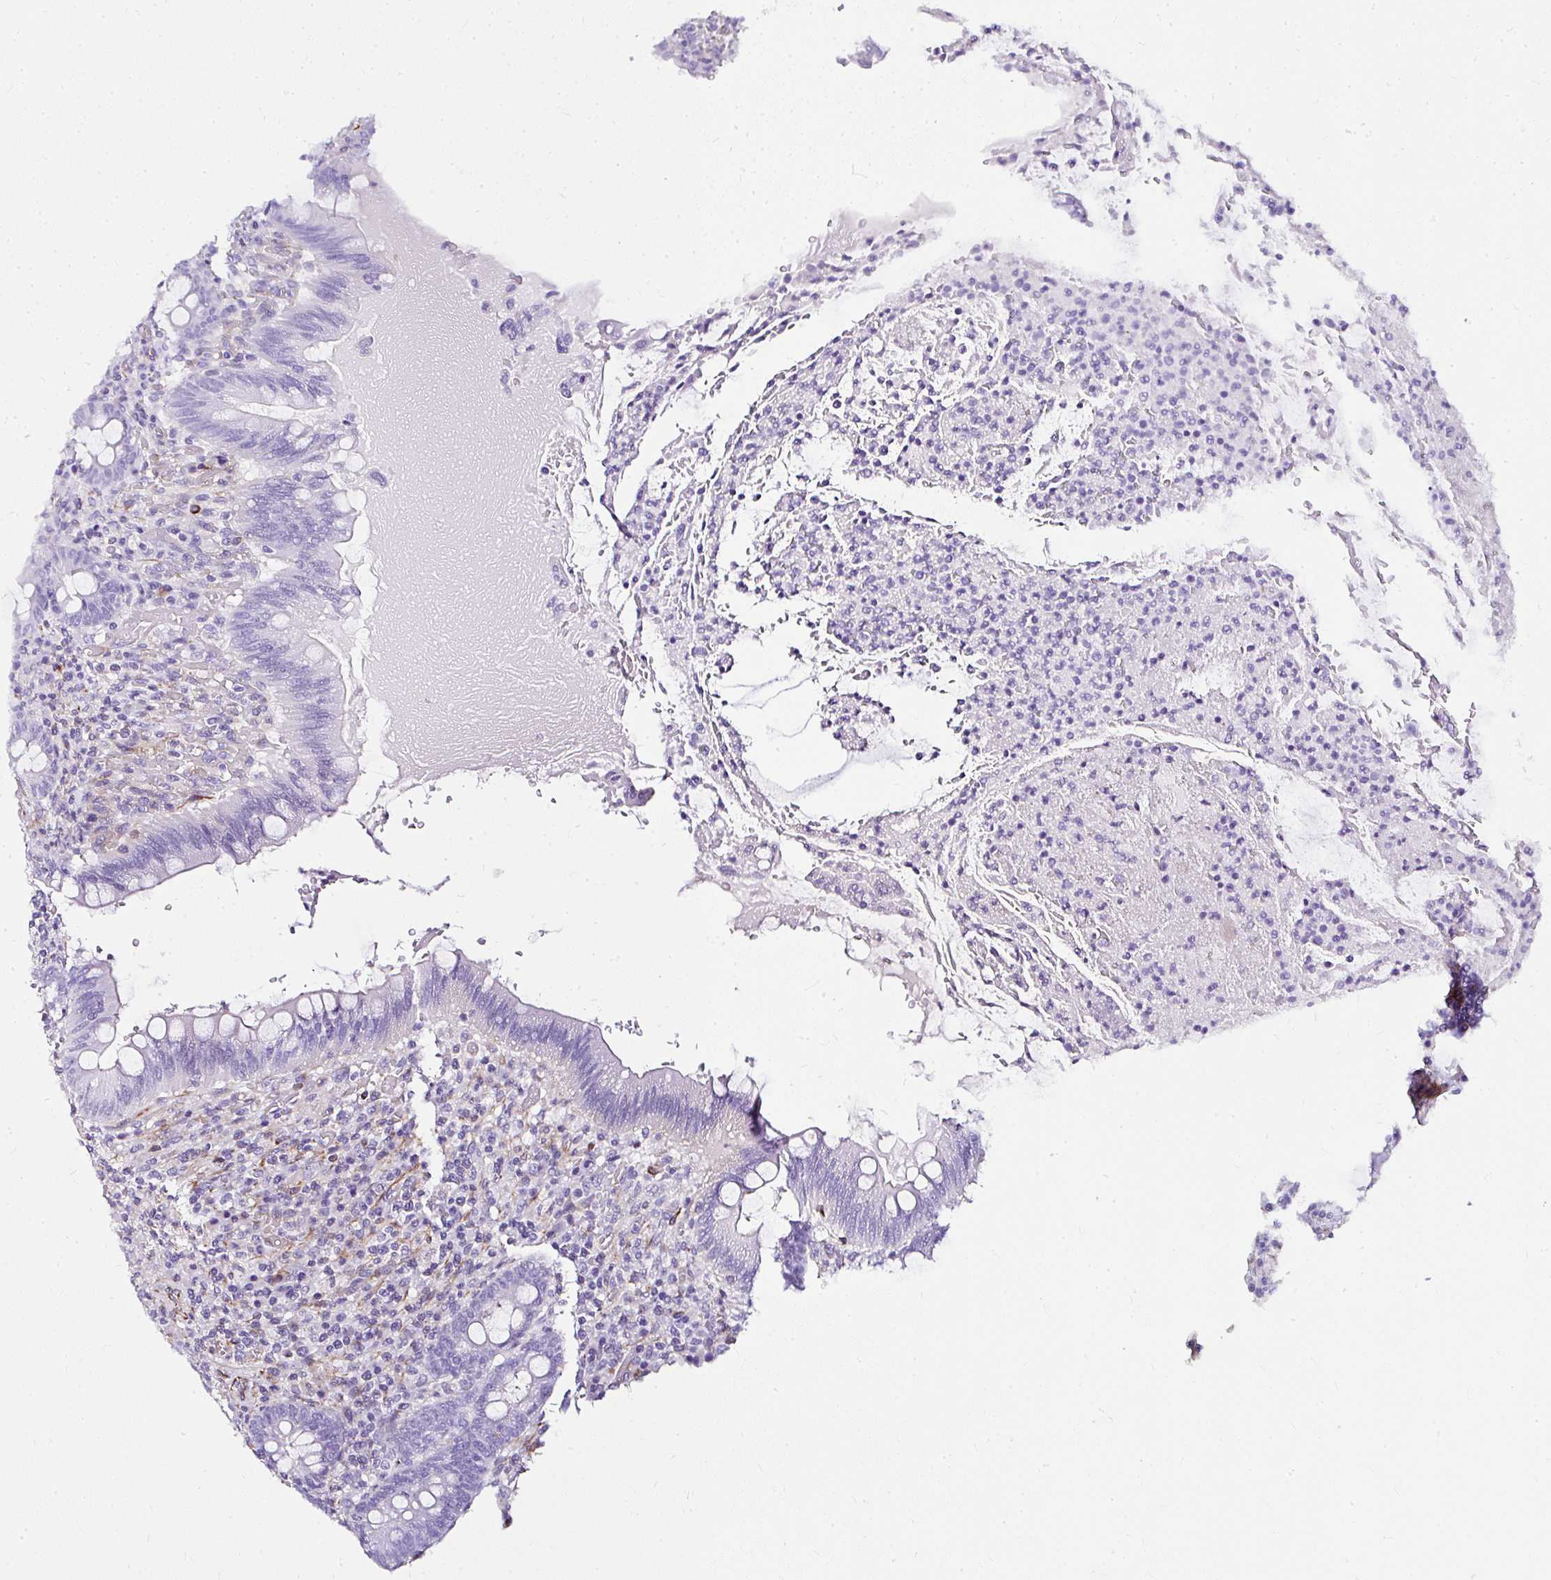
{"staining": {"intensity": "negative", "quantity": "none", "location": "none"}, "tissue": "appendix", "cell_type": "Glandular cells", "image_type": "normal", "snomed": [{"axis": "morphology", "description": "Normal tissue, NOS"}, {"axis": "topography", "description": "Appendix"}], "caption": "This image is of benign appendix stained with IHC to label a protein in brown with the nuclei are counter-stained blue. There is no expression in glandular cells.", "gene": "DEPDC5", "patient": {"sex": "female", "age": 43}}